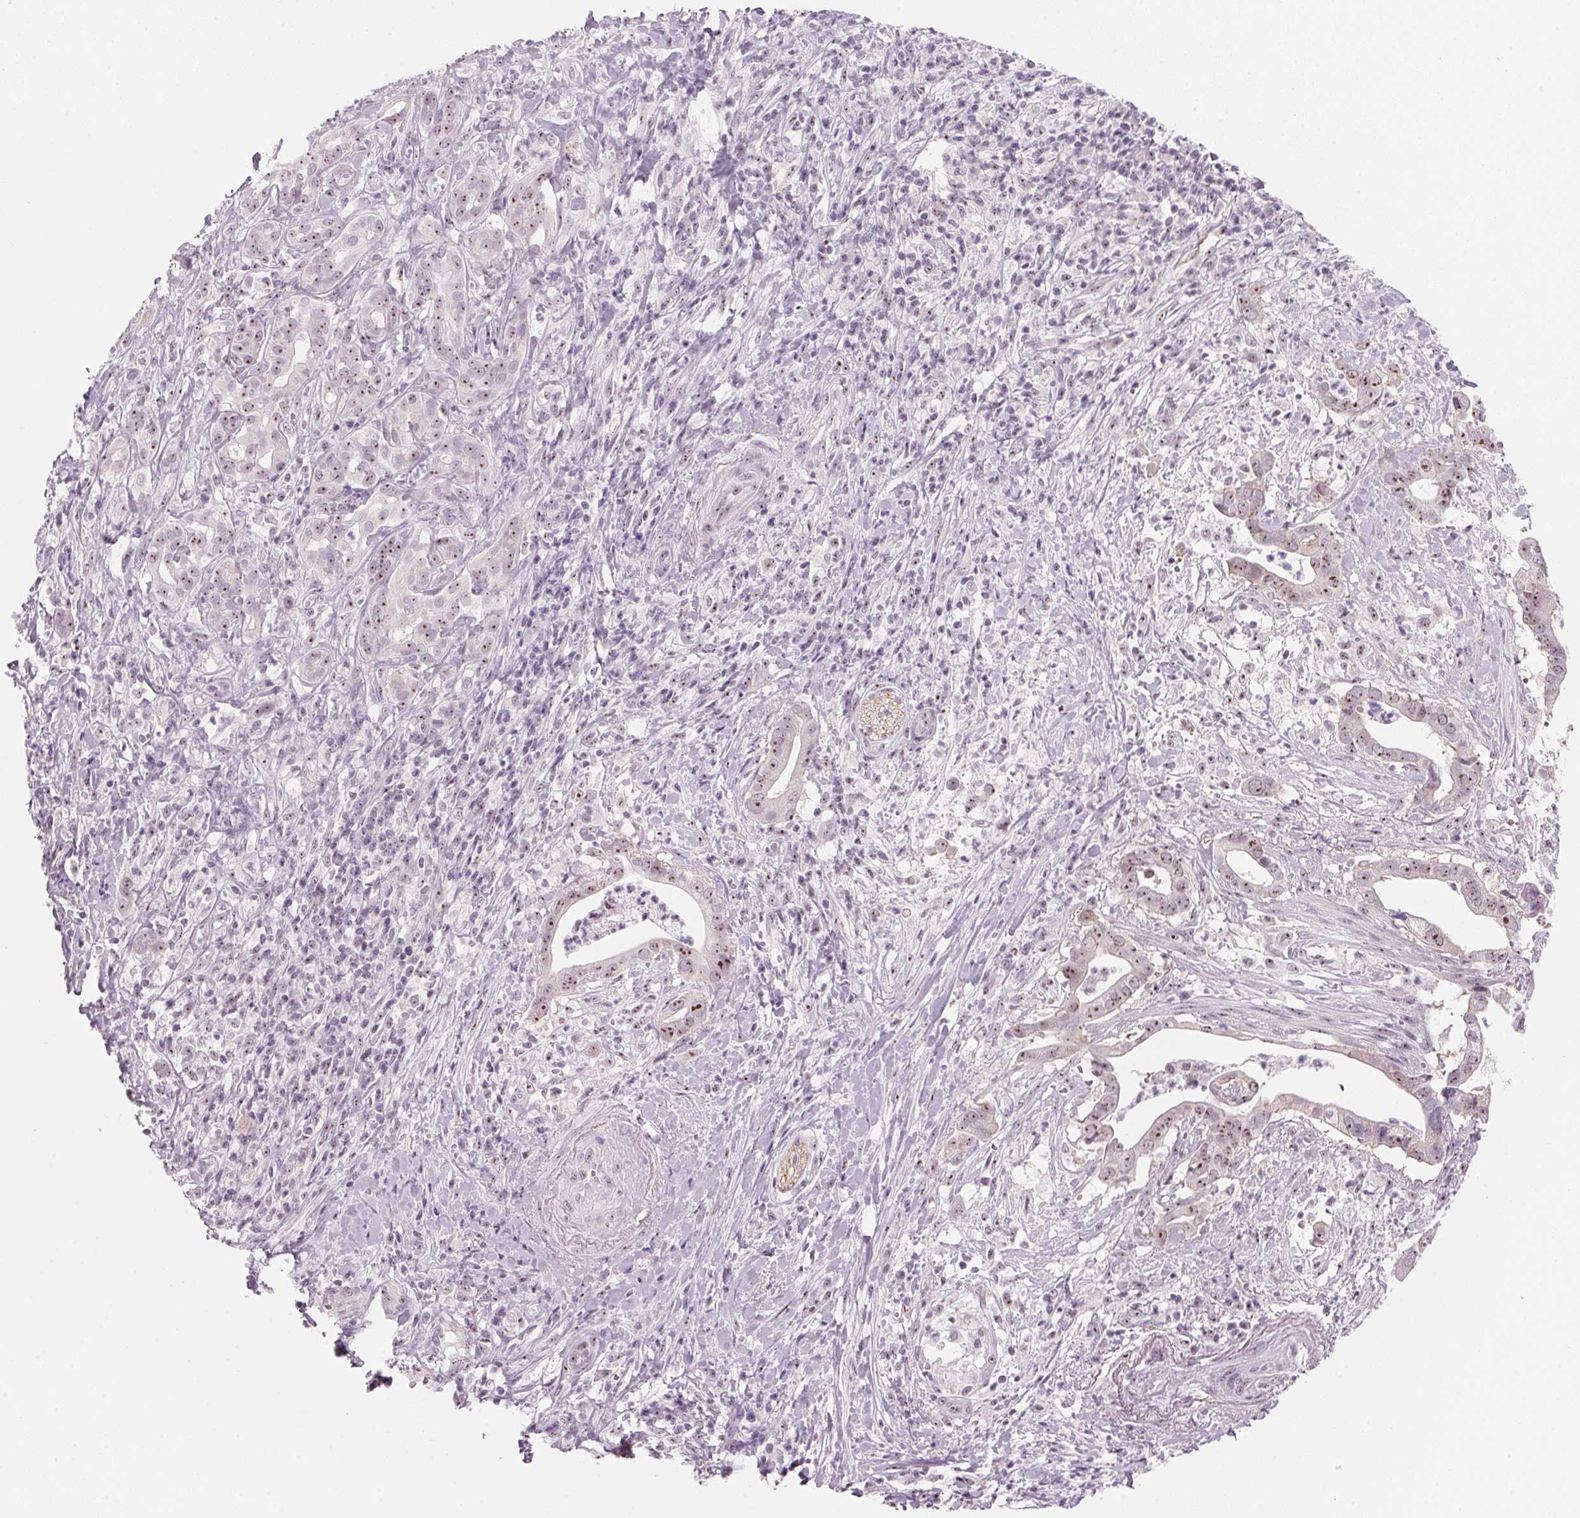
{"staining": {"intensity": "moderate", "quantity": "25%-75%", "location": "nuclear"}, "tissue": "pancreatic cancer", "cell_type": "Tumor cells", "image_type": "cancer", "snomed": [{"axis": "morphology", "description": "Adenocarcinoma, NOS"}, {"axis": "topography", "description": "Pancreas"}], "caption": "Pancreatic cancer (adenocarcinoma) stained for a protein reveals moderate nuclear positivity in tumor cells.", "gene": "DNTTIP2", "patient": {"sex": "male", "age": 61}}